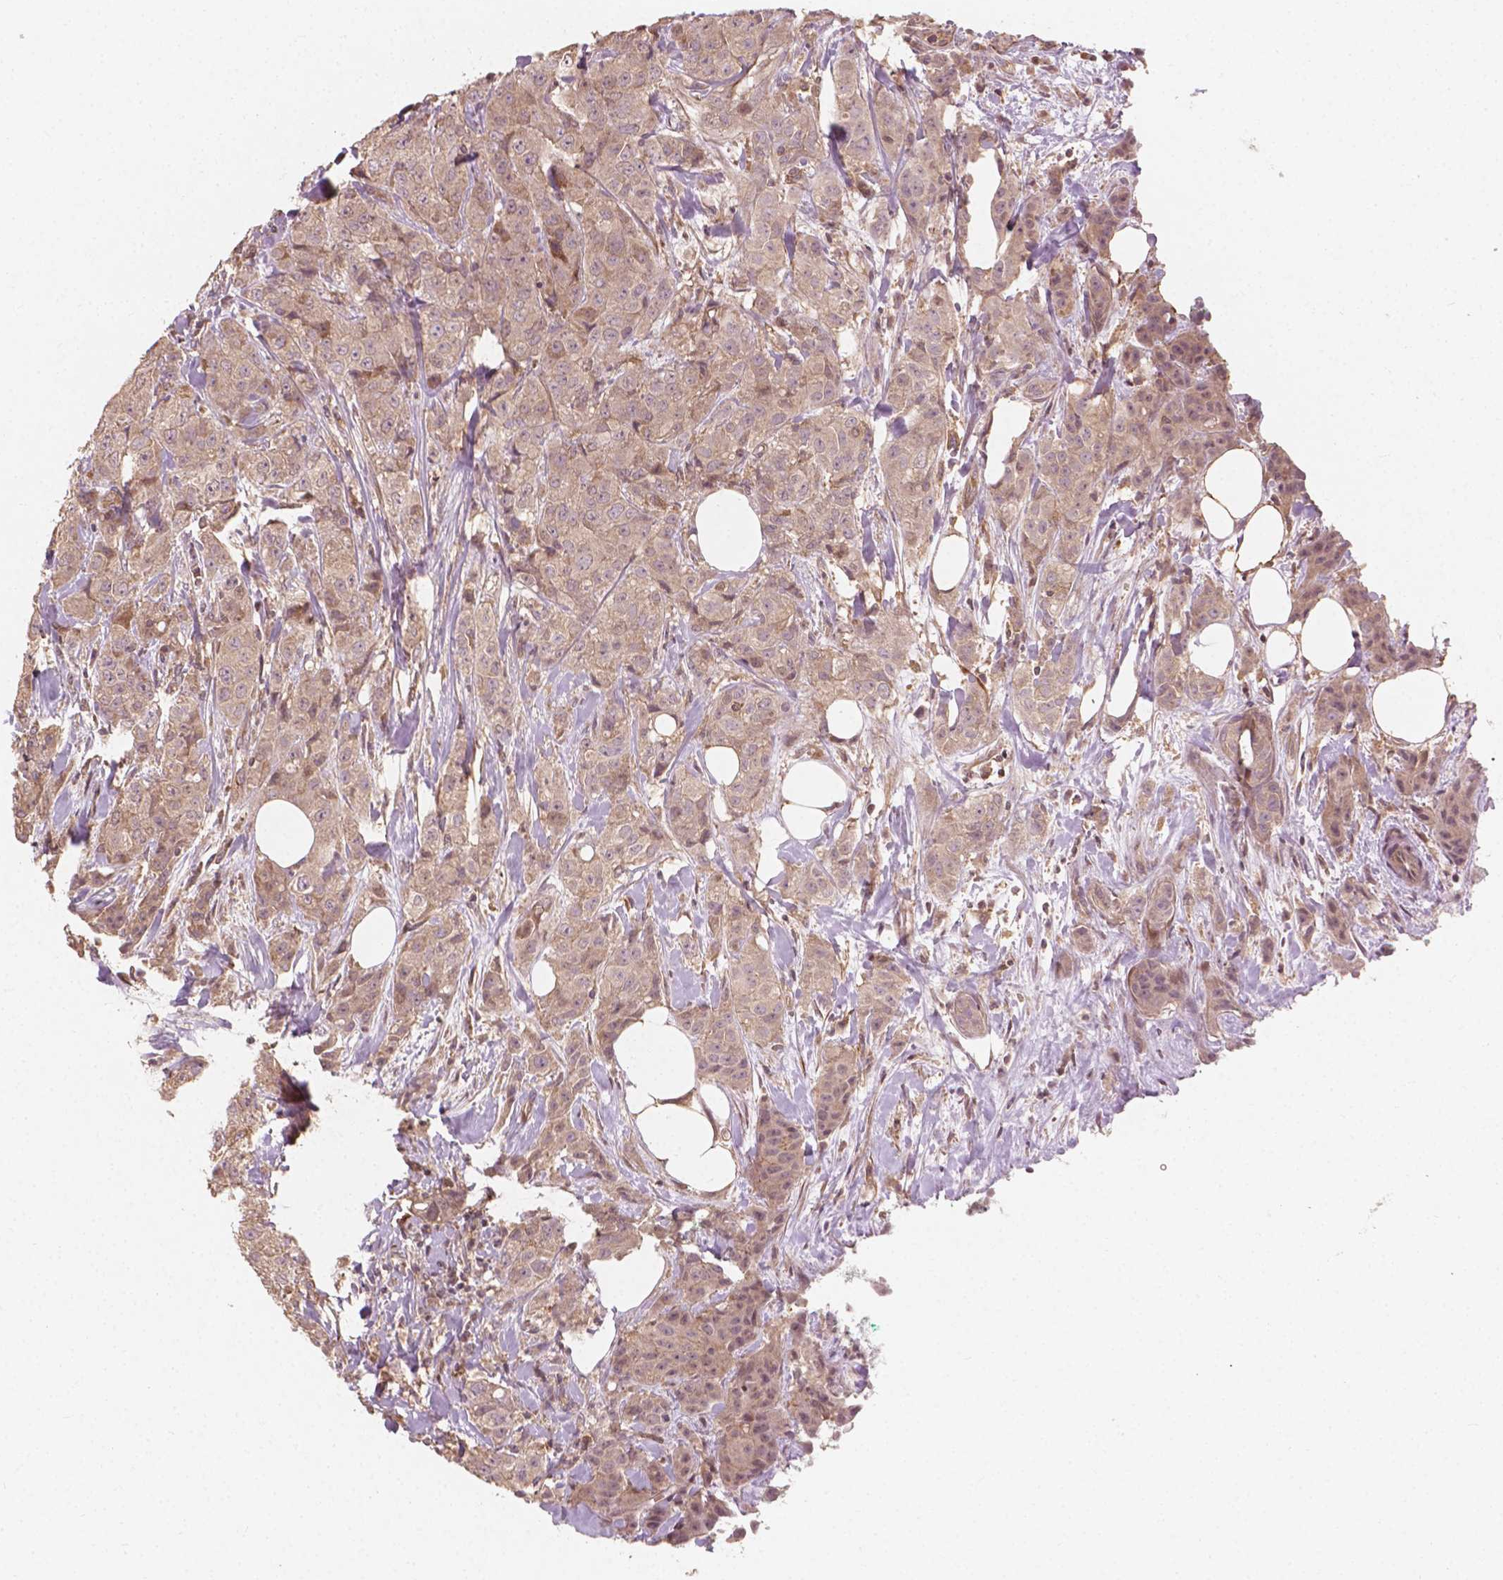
{"staining": {"intensity": "weak", "quantity": ">75%", "location": "cytoplasmic/membranous"}, "tissue": "breast cancer", "cell_type": "Tumor cells", "image_type": "cancer", "snomed": [{"axis": "morphology", "description": "Duct carcinoma"}, {"axis": "topography", "description": "Breast"}], "caption": "Breast cancer stained for a protein (brown) shows weak cytoplasmic/membranous positive expression in about >75% of tumor cells.", "gene": "CYFIP2", "patient": {"sex": "female", "age": 43}}